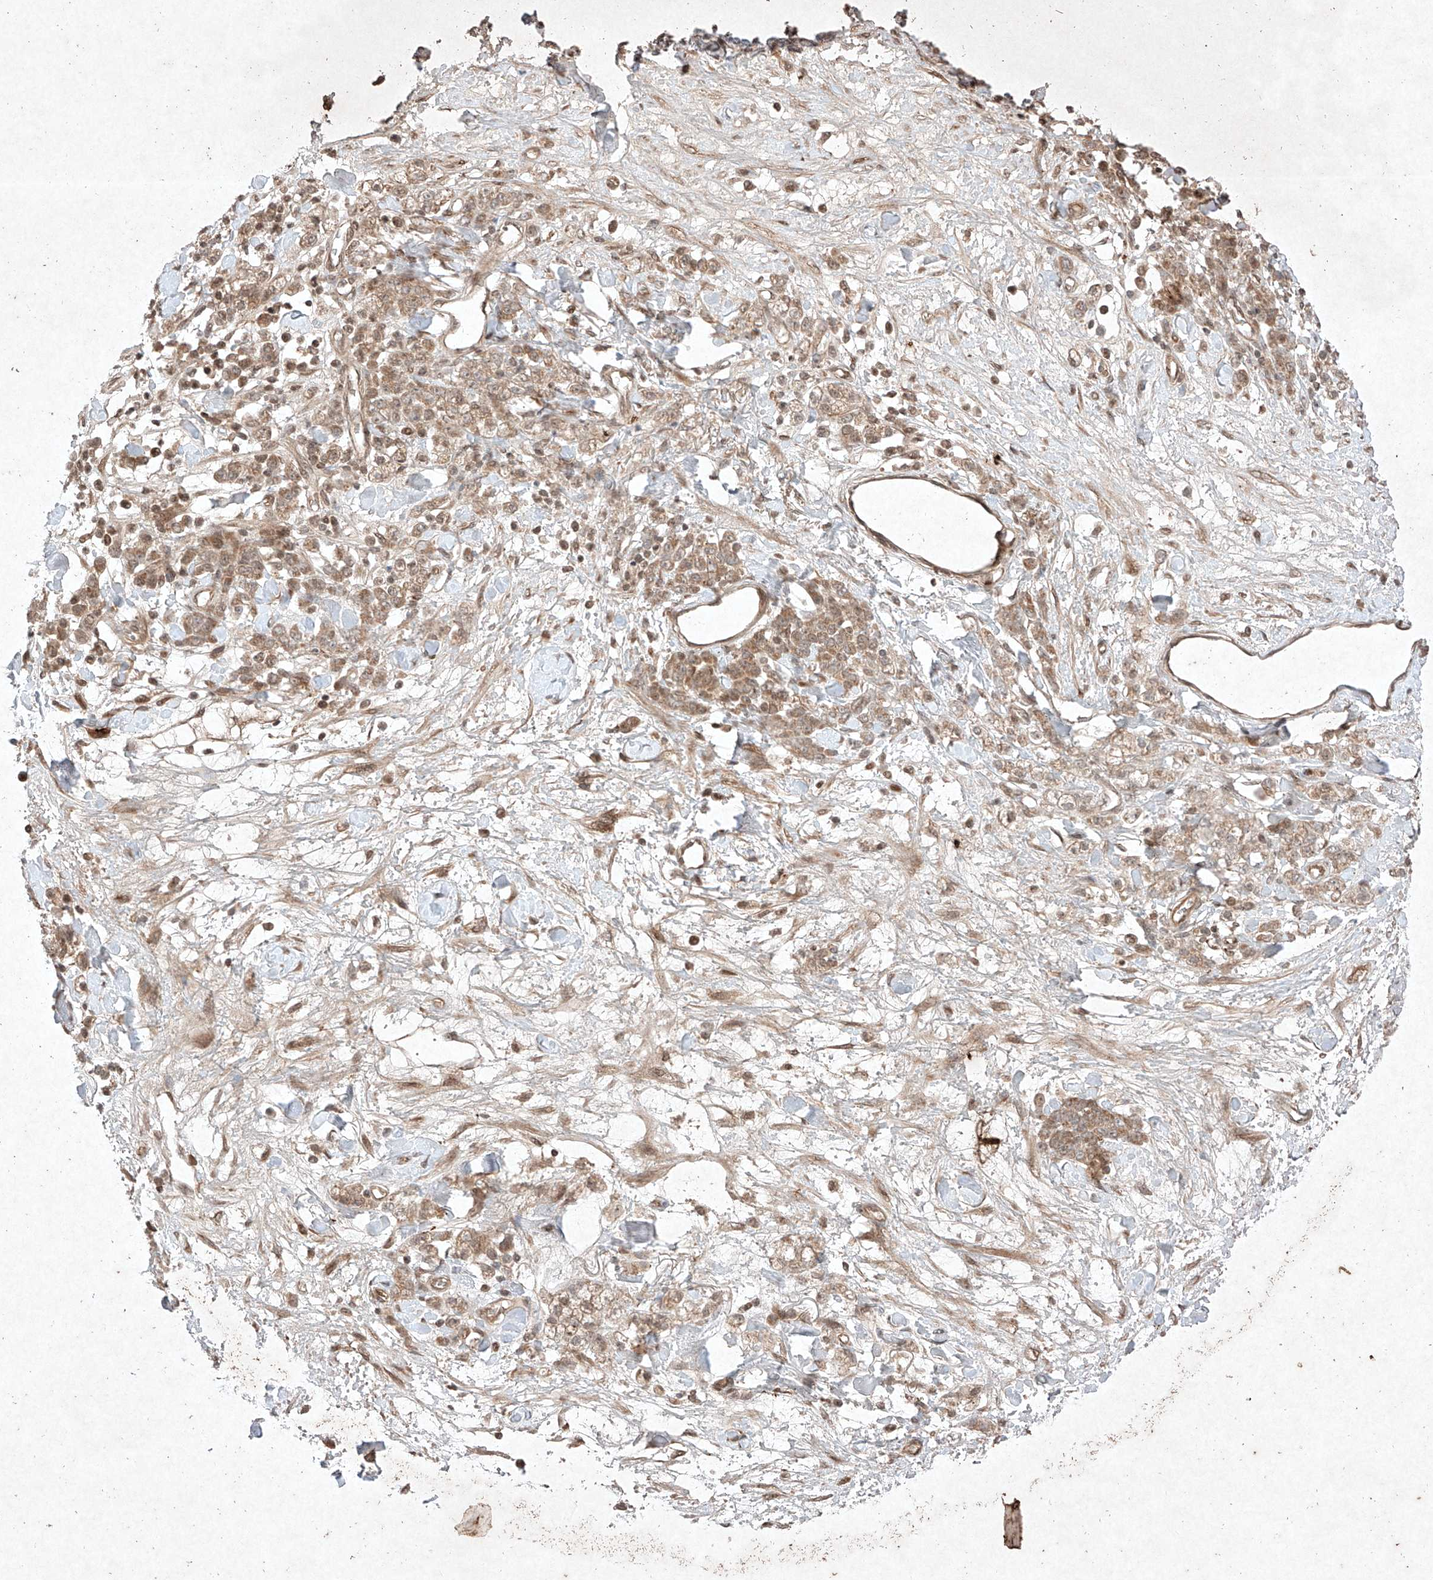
{"staining": {"intensity": "moderate", "quantity": ">75%", "location": "cytoplasmic/membranous,nuclear"}, "tissue": "stomach cancer", "cell_type": "Tumor cells", "image_type": "cancer", "snomed": [{"axis": "morphology", "description": "Normal tissue, NOS"}, {"axis": "morphology", "description": "Adenocarcinoma, NOS"}, {"axis": "topography", "description": "Stomach"}], "caption": "Immunohistochemistry (DAB) staining of stomach cancer (adenocarcinoma) demonstrates moderate cytoplasmic/membranous and nuclear protein expression in approximately >75% of tumor cells. (DAB (3,3'-diaminobenzidine) IHC with brightfield microscopy, high magnification).", "gene": "RNF31", "patient": {"sex": "male", "age": 82}}